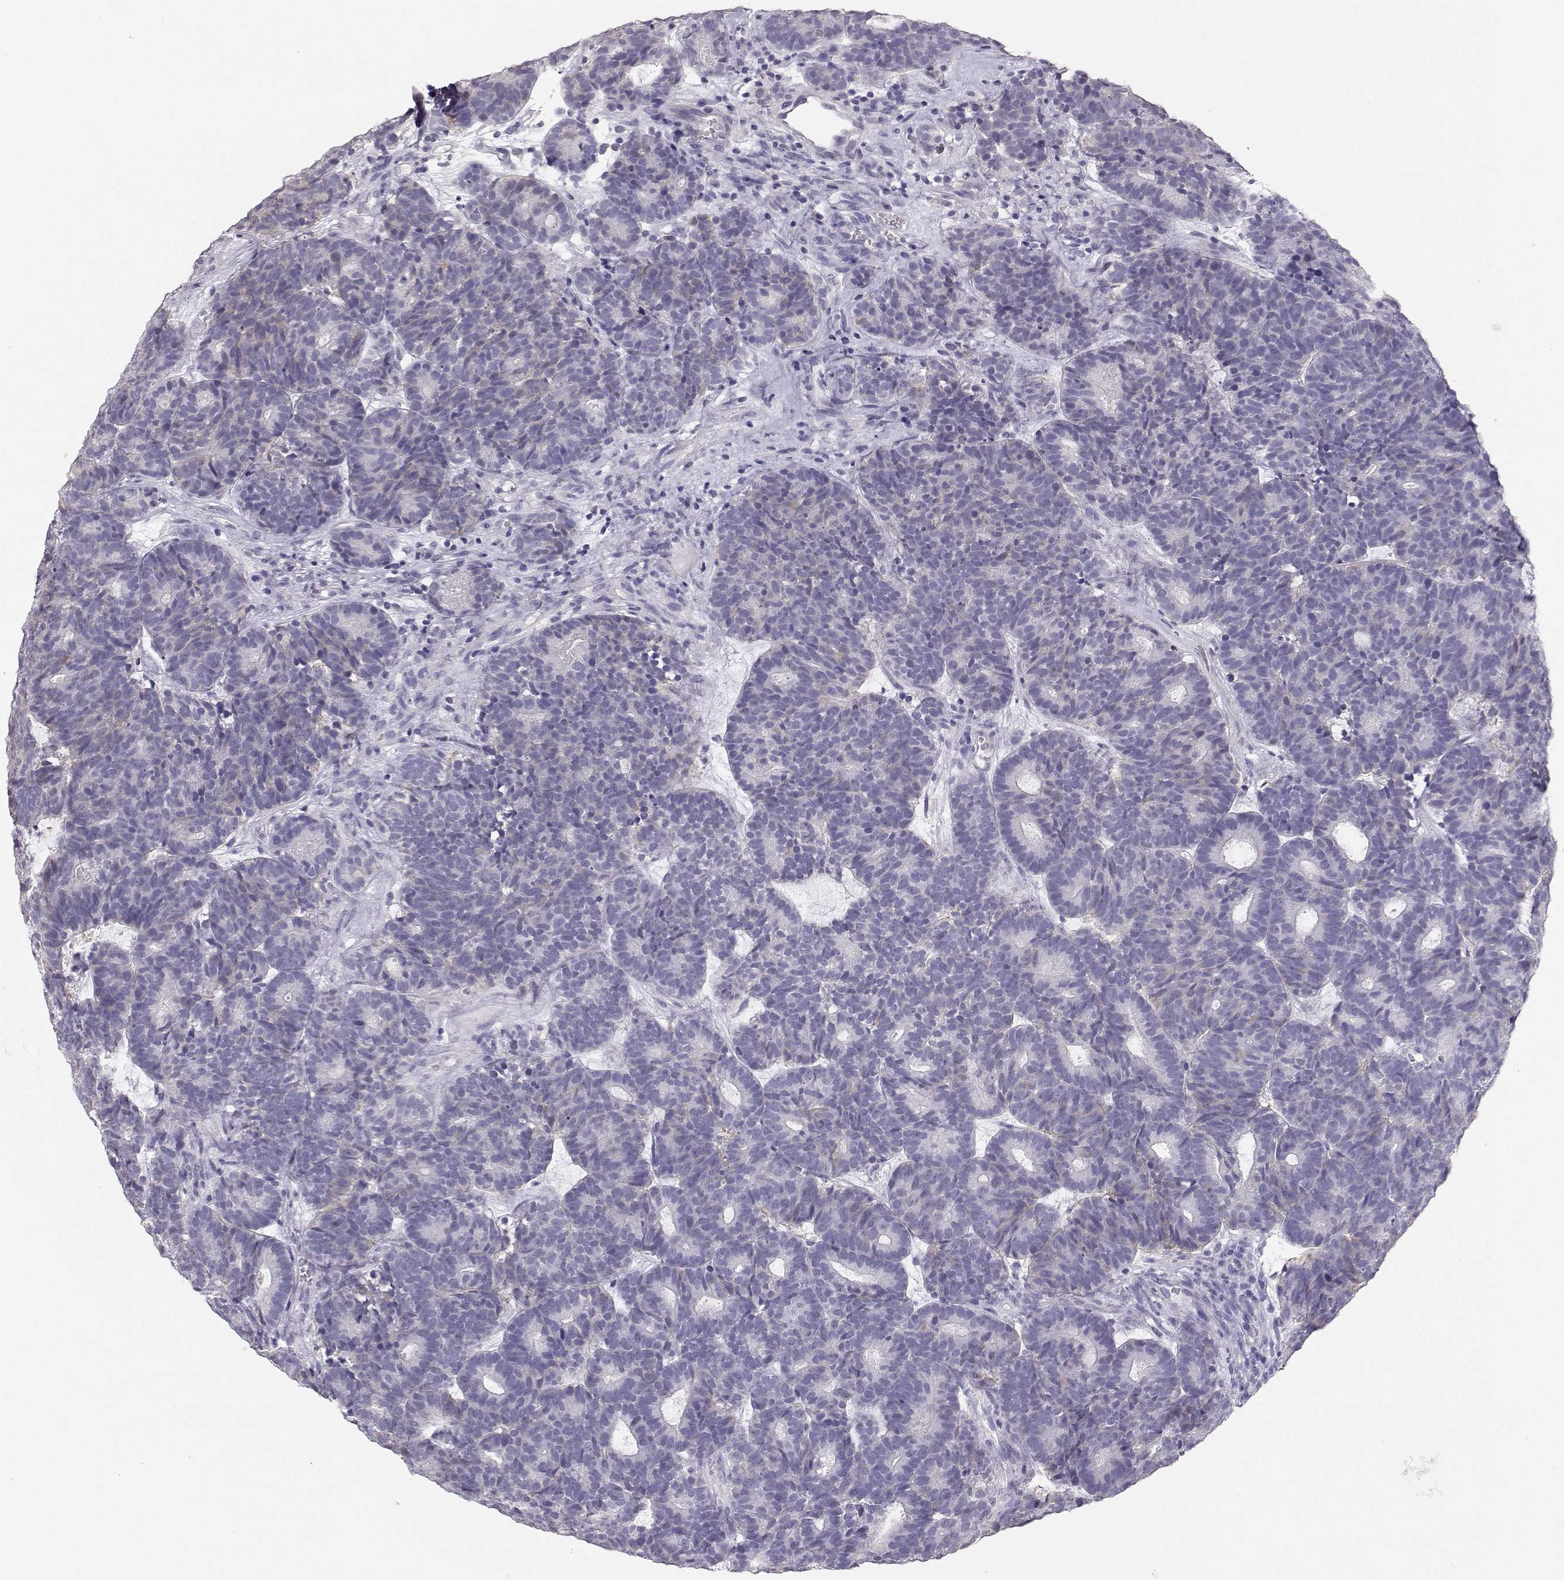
{"staining": {"intensity": "negative", "quantity": "none", "location": "none"}, "tissue": "head and neck cancer", "cell_type": "Tumor cells", "image_type": "cancer", "snomed": [{"axis": "morphology", "description": "Adenocarcinoma, NOS"}, {"axis": "topography", "description": "Head-Neck"}], "caption": "Tumor cells show no significant positivity in head and neck cancer (adenocarcinoma).", "gene": "NUTM1", "patient": {"sex": "female", "age": 81}}